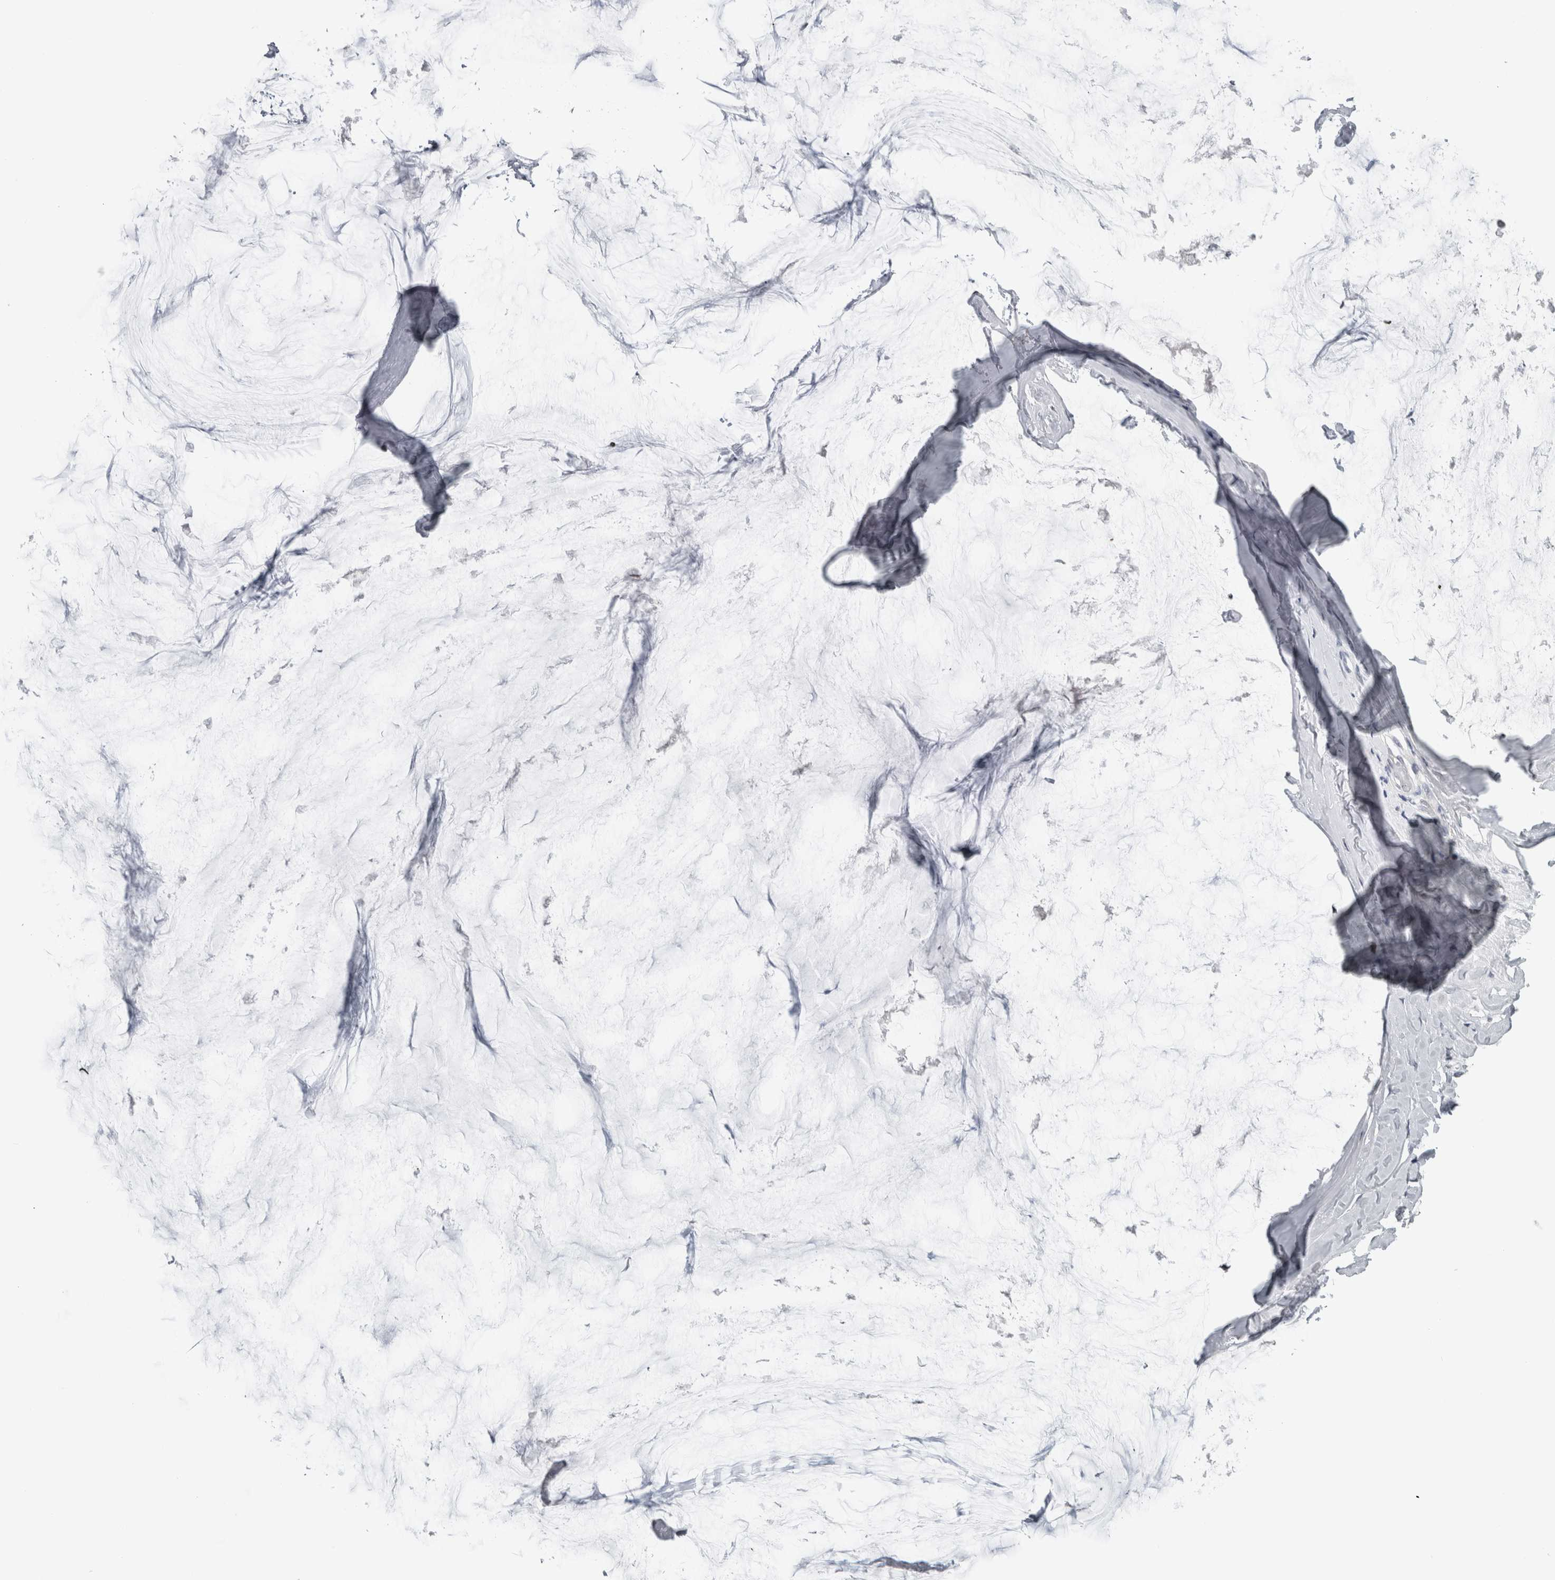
{"staining": {"intensity": "negative", "quantity": "none", "location": "none"}, "tissue": "ovarian cancer", "cell_type": "Tumor cells", "image_type": "cancer", "snomed": [{"axis": "morphology", "description": "Cystadenocarcinoma, mucinous, NOS"}, {"axis": "topography", "description": "Ovary"}], "caption": "Ovarian mucinous cystadenocarcinoma was stained to show a protein in brown. There is no significant staining in tumor cells.", "gene": "OR2K2", "patient": {"sex": "female", "age": 39}}